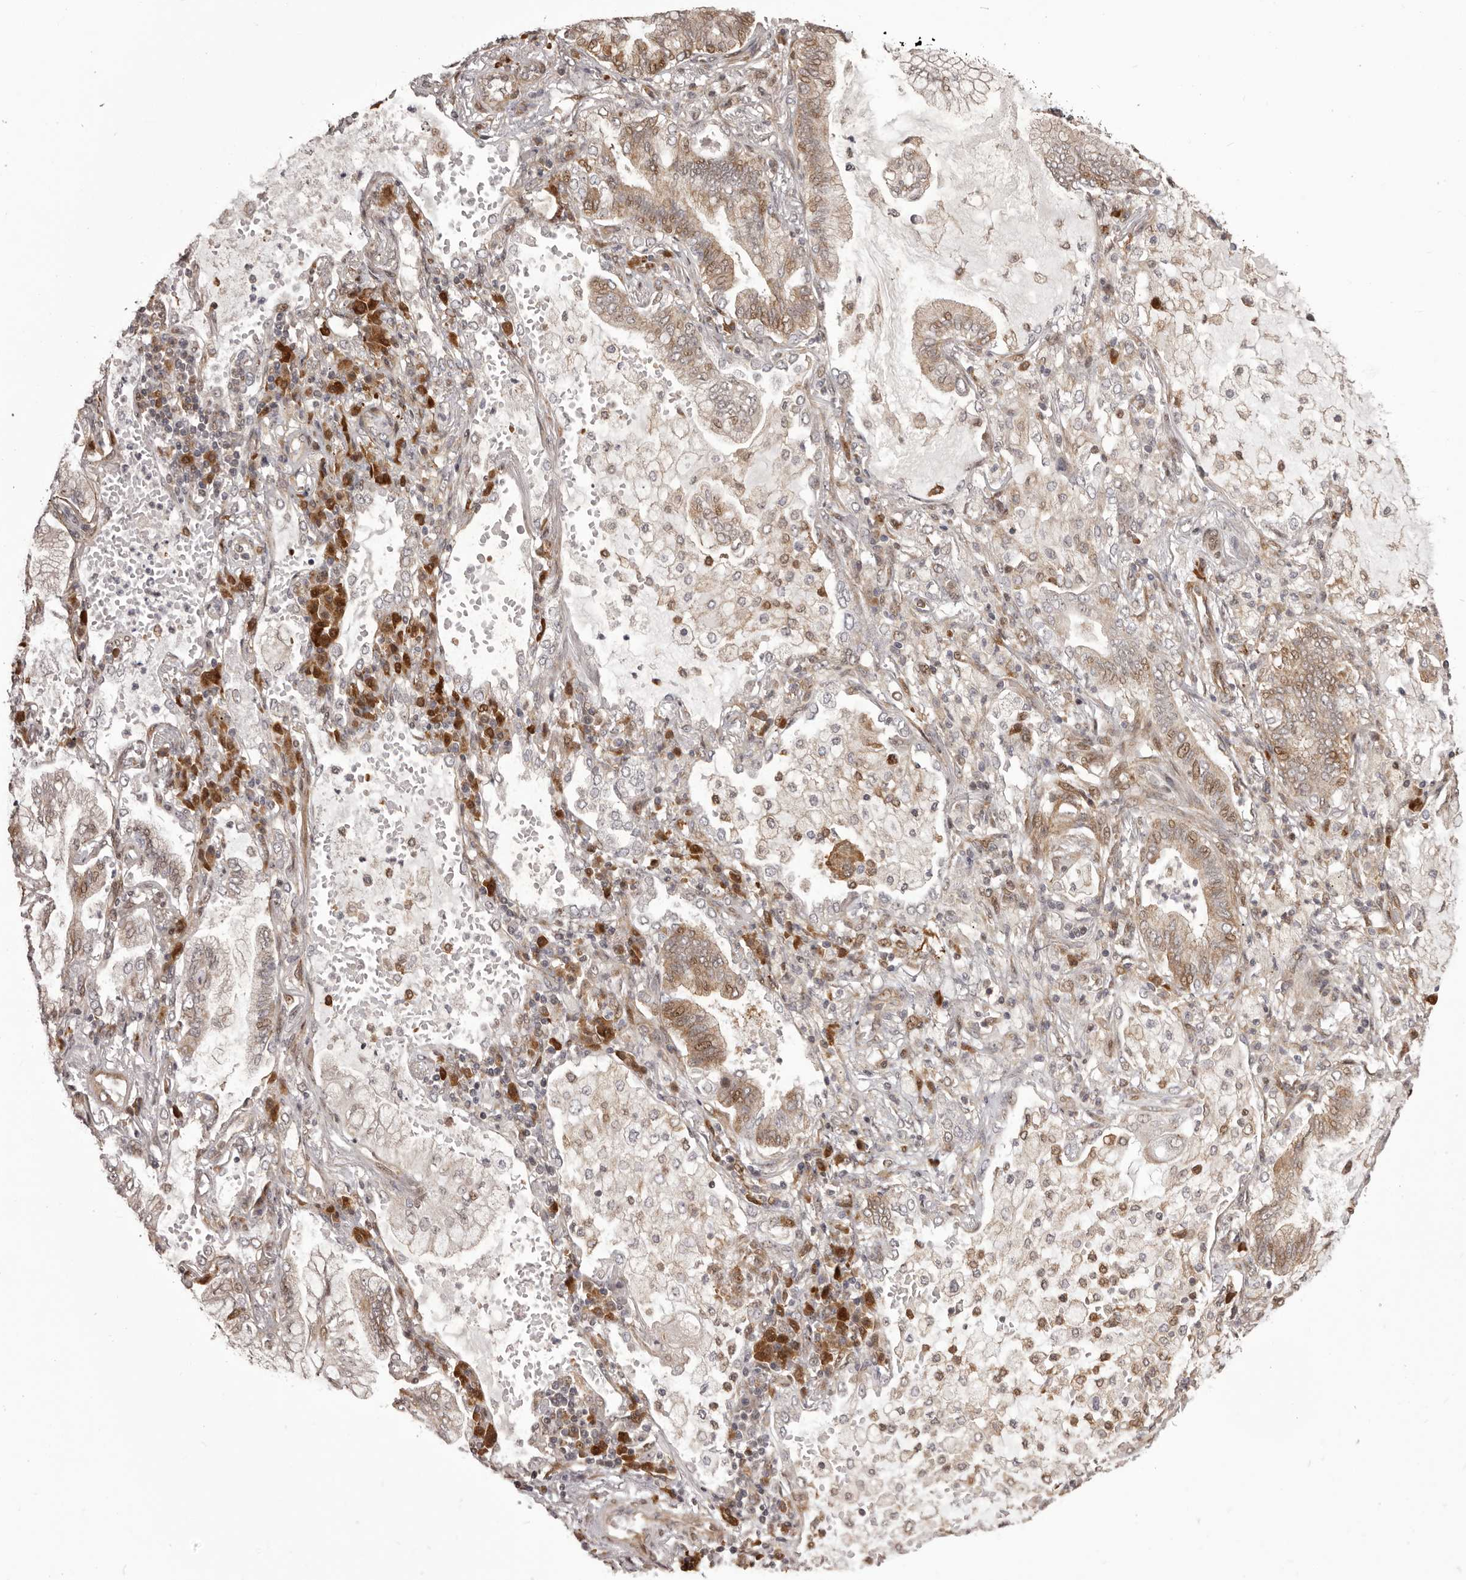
{"staining": {"intensity": "moderate", "quantity": ">75%", "location": "cytoplasmic/membranous,nuclear"}, "tissue": "lung cancer", "cell_type": "Tumor cells", "image_type": "cancer", "snomed": [{"axis": "morphology", "description": "Adenocarcinoma, NOS"}, {"axis": "topography", "description": "Lung"}], "caption": "This histopathology image displays IHC staining of human lung adenocarcinoma, with medium moderate cytoplasmic/membranous and nuclear positivity in about >75% of tumor cells.", "gene": "GFOD1", "patient": {"sex": "female", "age": 70}}